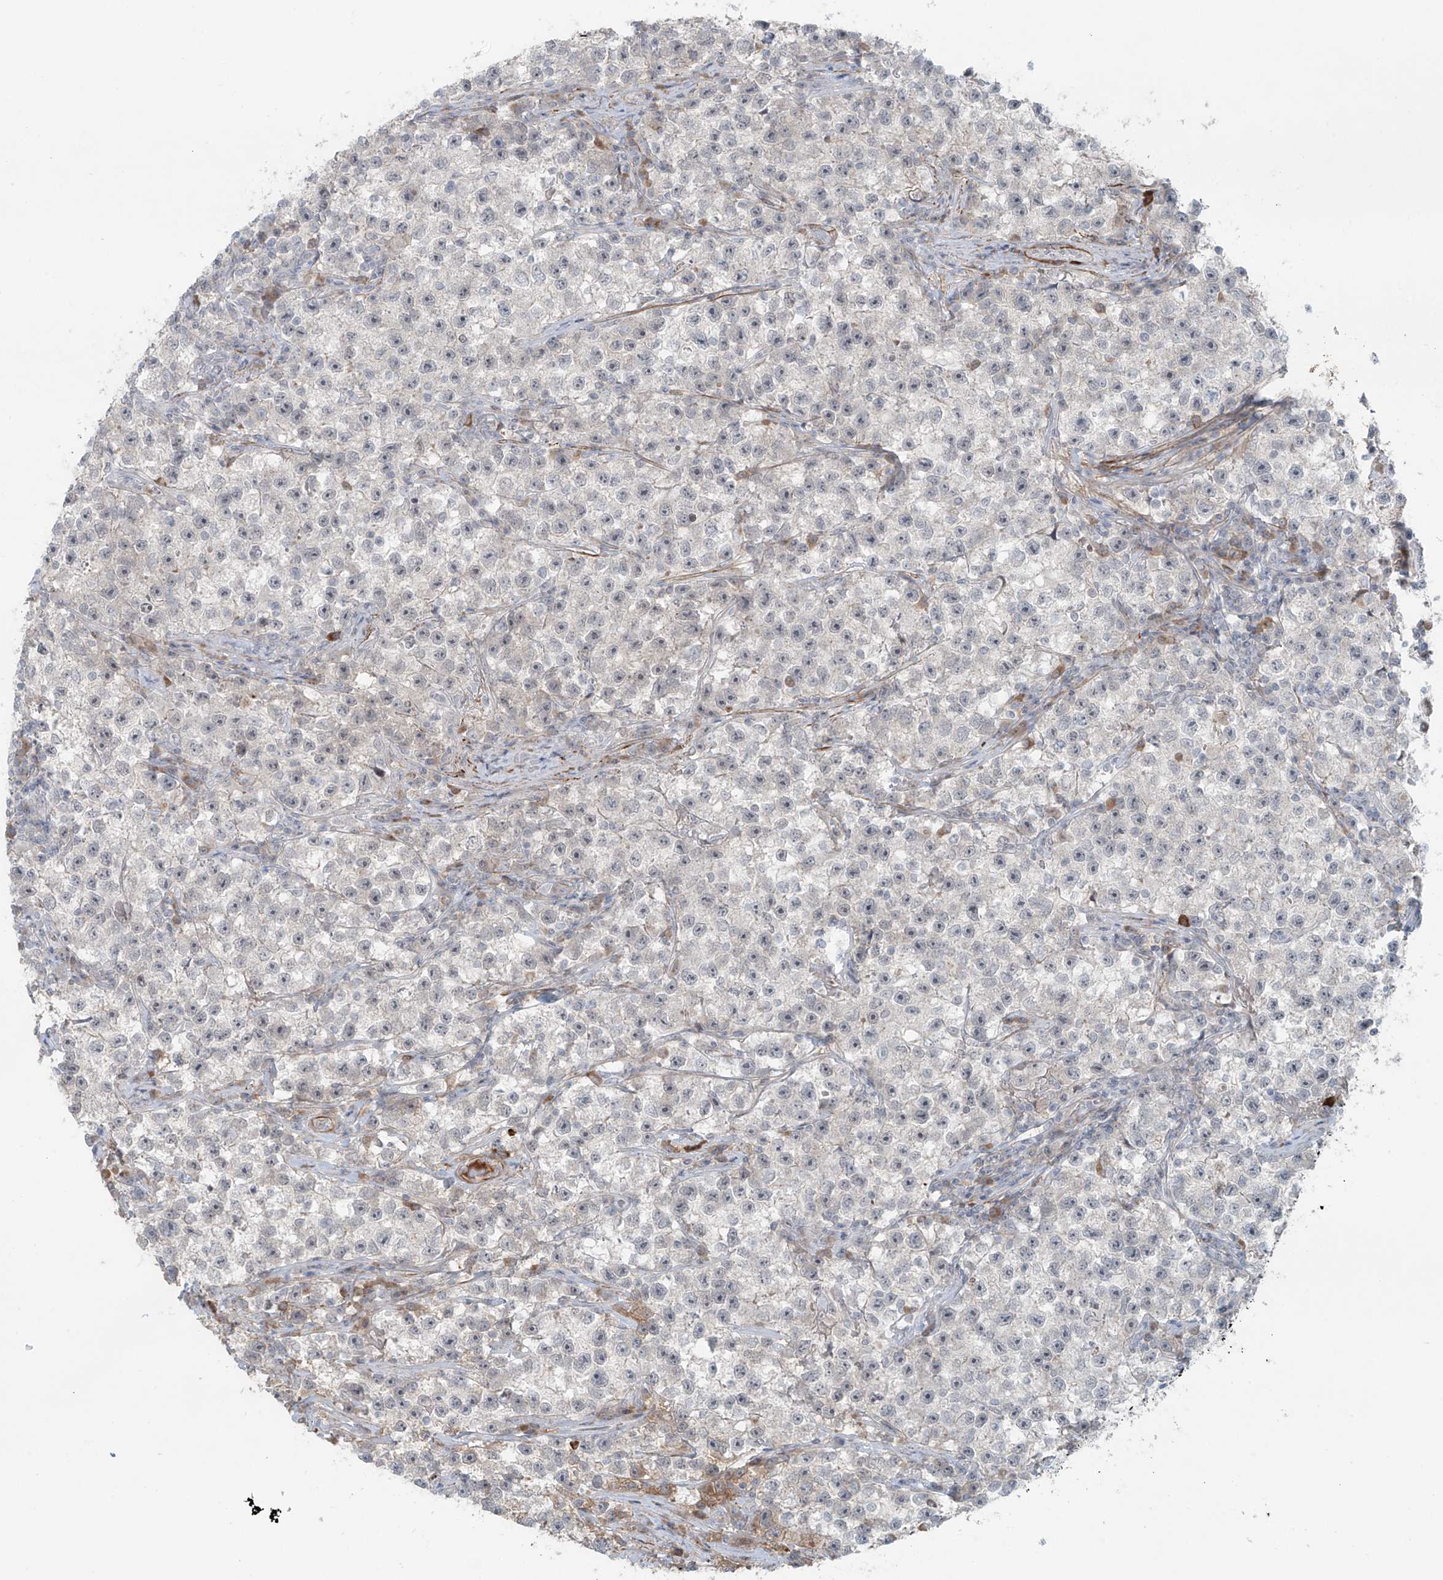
{"staining": {"intensity": "negative", "quantity": "none", "location": "none"}, "tissue": "testis cancer", "cell_type": "Tumor cells", "image_type": "cancer", "snomed": [{"axis": "morphology", "description": "Seminoma, NOS"}, {"axis": "topography", "description": "Testis"}], "caption": "The photomicrograph displays no staining of tumor cells in seminoma (testis).", "gene": "RASGEF1A", "patient": {"sex": "male", "age": 22}}